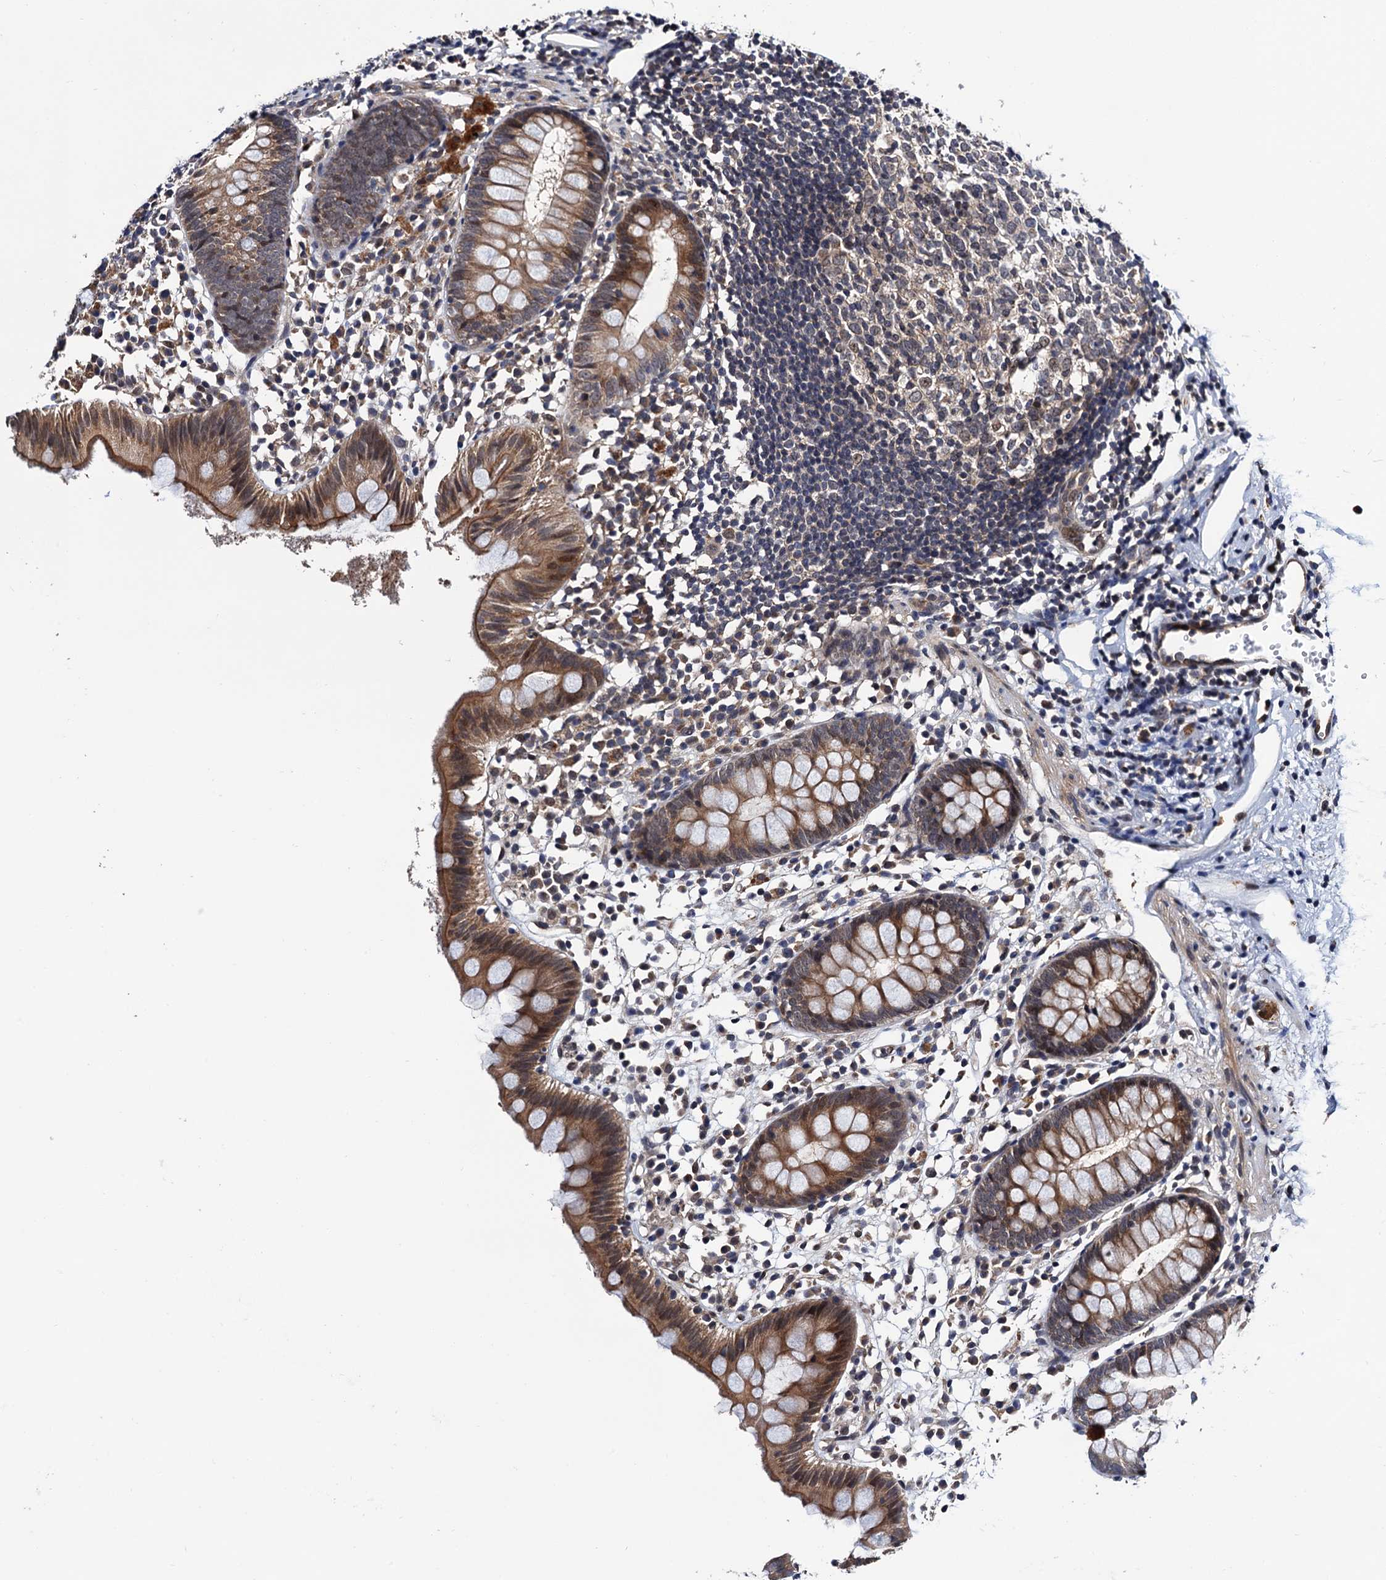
{"staining": {"intensity": "moderate", "quantity": ">75%", "location": "cytoplasmic/membranous"}, "tissue": "appendix", "cell_type": "Glandular cells", "image_type": "normal", "snomed": [{"axis": "morphology", "description": "Normal tissue, NOS"}, {"axis": "topography", "description": "Appendix"}], "caption": "Human appendix stained with a brown dye shows moderate cytoplasmic/membranous positive positivity in approximately >75% of glandular cells.", "gene": "NAA16", "patient": {"sex": "female", "age": 20}}